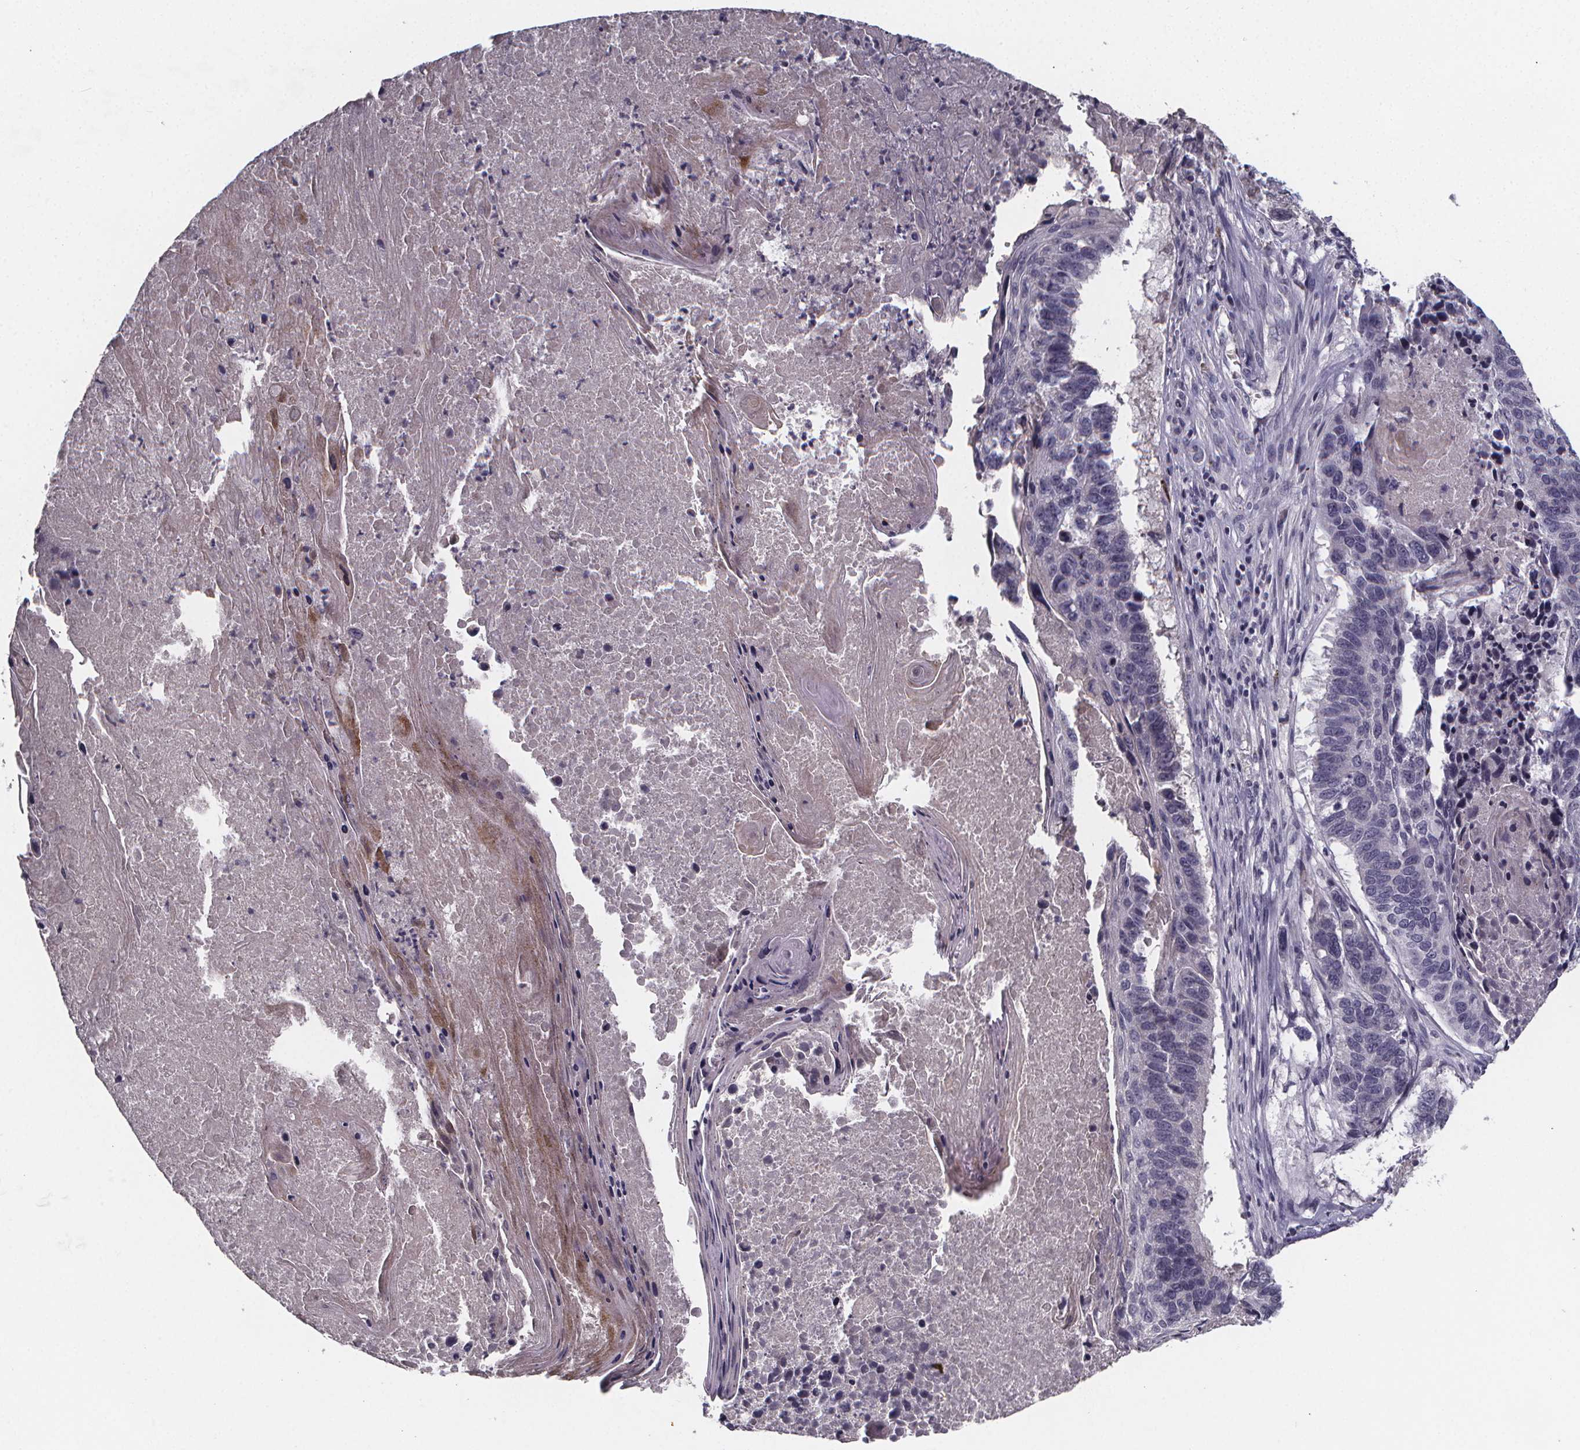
{"staining": {"intensity": "negative", "quantity": "none", "location": "none"}, "tissue": "lung cancer", "cell_type": "Tumor cells", "image_type": "cancer", "snomed": [{"axis": "morphology", "description": "Squamous cell carcinoma, NOS"}, {"axis": "topography", "description": "Lung"}], "caption": "IHC photomicrograph of lung cancer (squamous cell carcinoma) stained for a protein (brown), which demonstrates no positivity in tumor cells.", "gene": "AGT", "patient": {"sex": "male", "age": 73}}